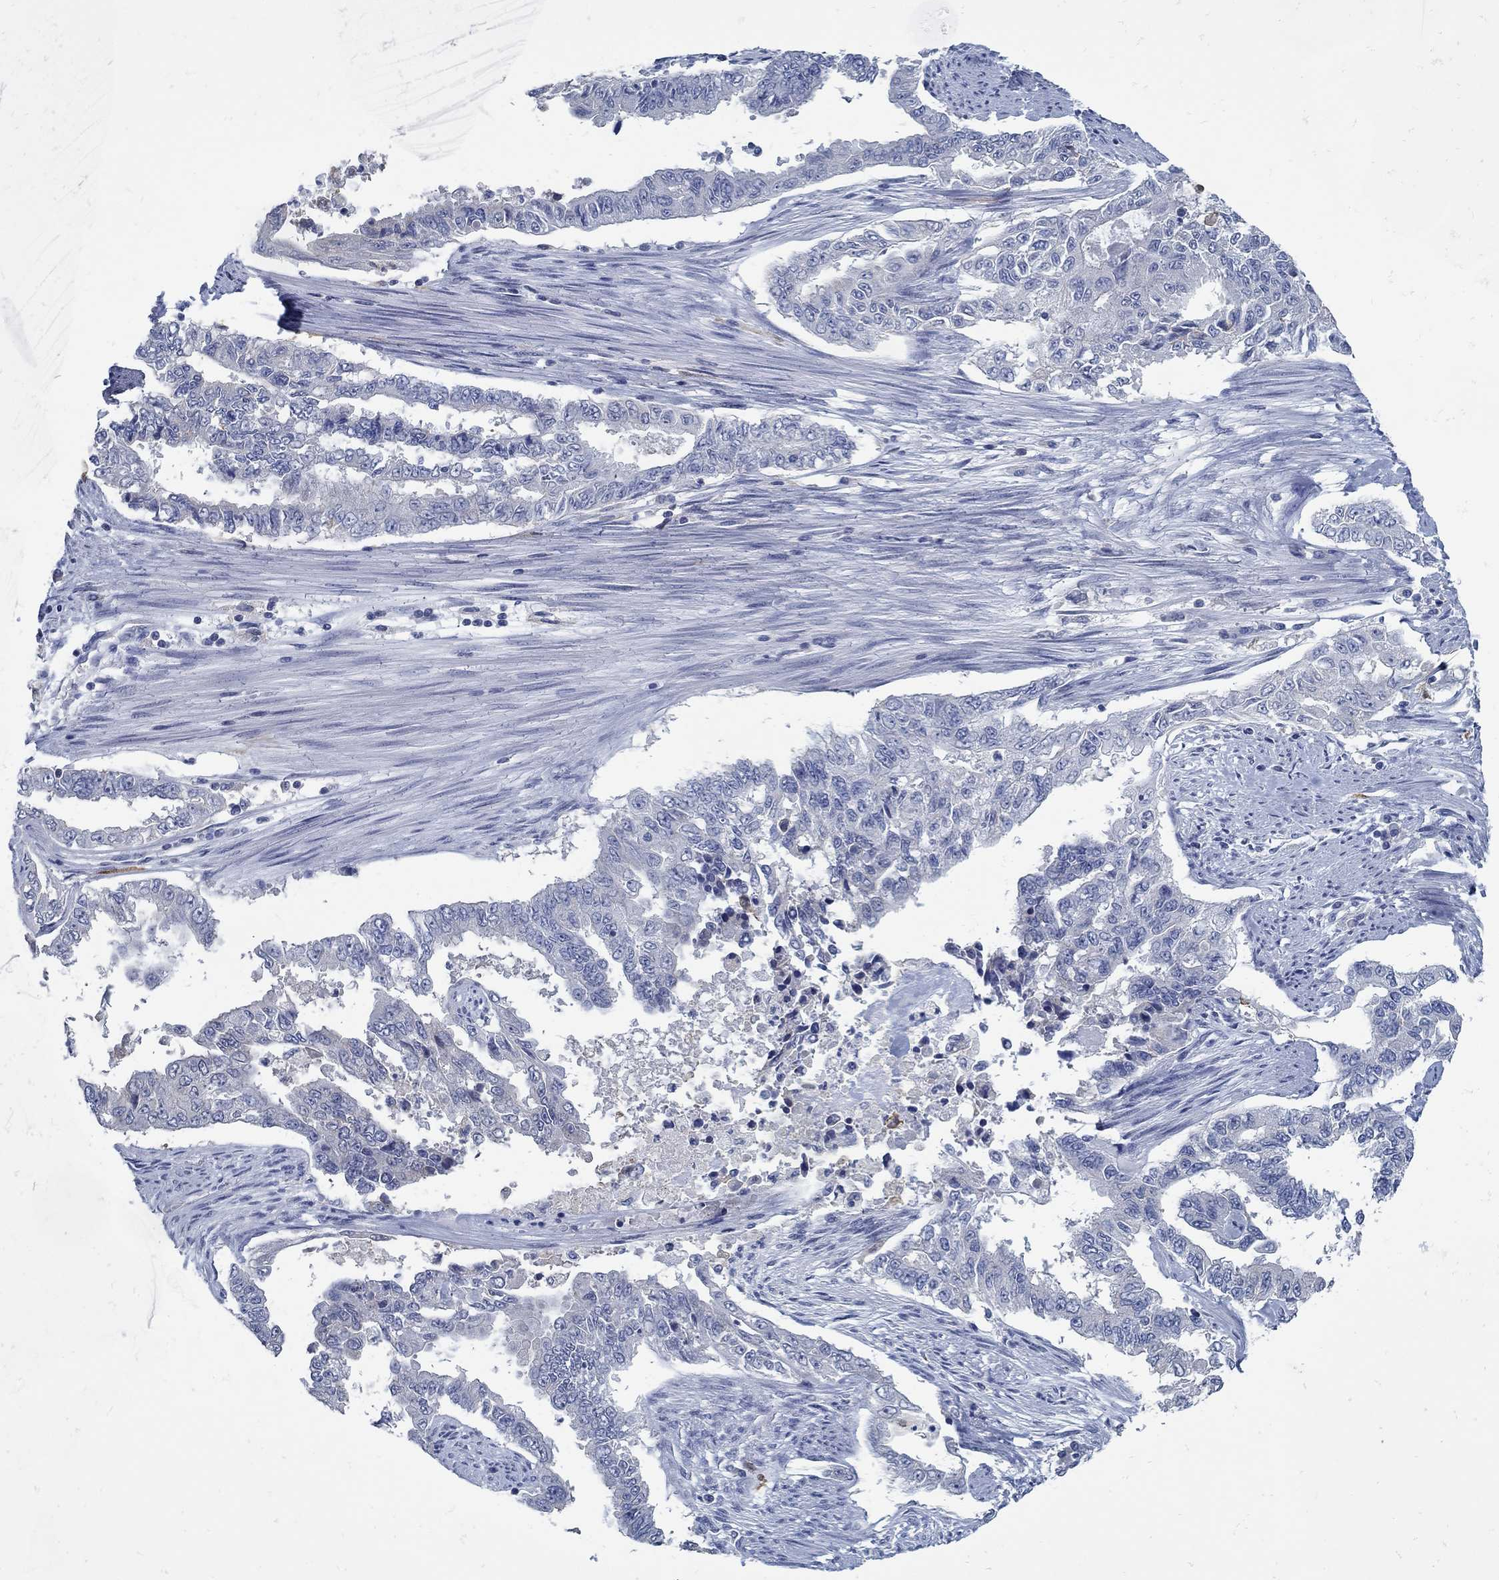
{"staining": {"intensity": "negative", "quantity": "none", "location": "none"}, "tissue": "endometrial cancer", "cell_type": "Tumor cells", "image_type": "cancer", "snomed": [{"axis": "morphology", "description": "Adenocarcinoma, NOS"}, {"axis": "topography", "description": "Uterus"}], "caption": "High power microscopy micrograph of an immunohistochemistry (IHC) micrograph of endometrial adenocarcinoma, revealing no significant positivity in tumor cells.", "gene": "ZFAND4", "patient": {"sex": "female", "age": 59}}